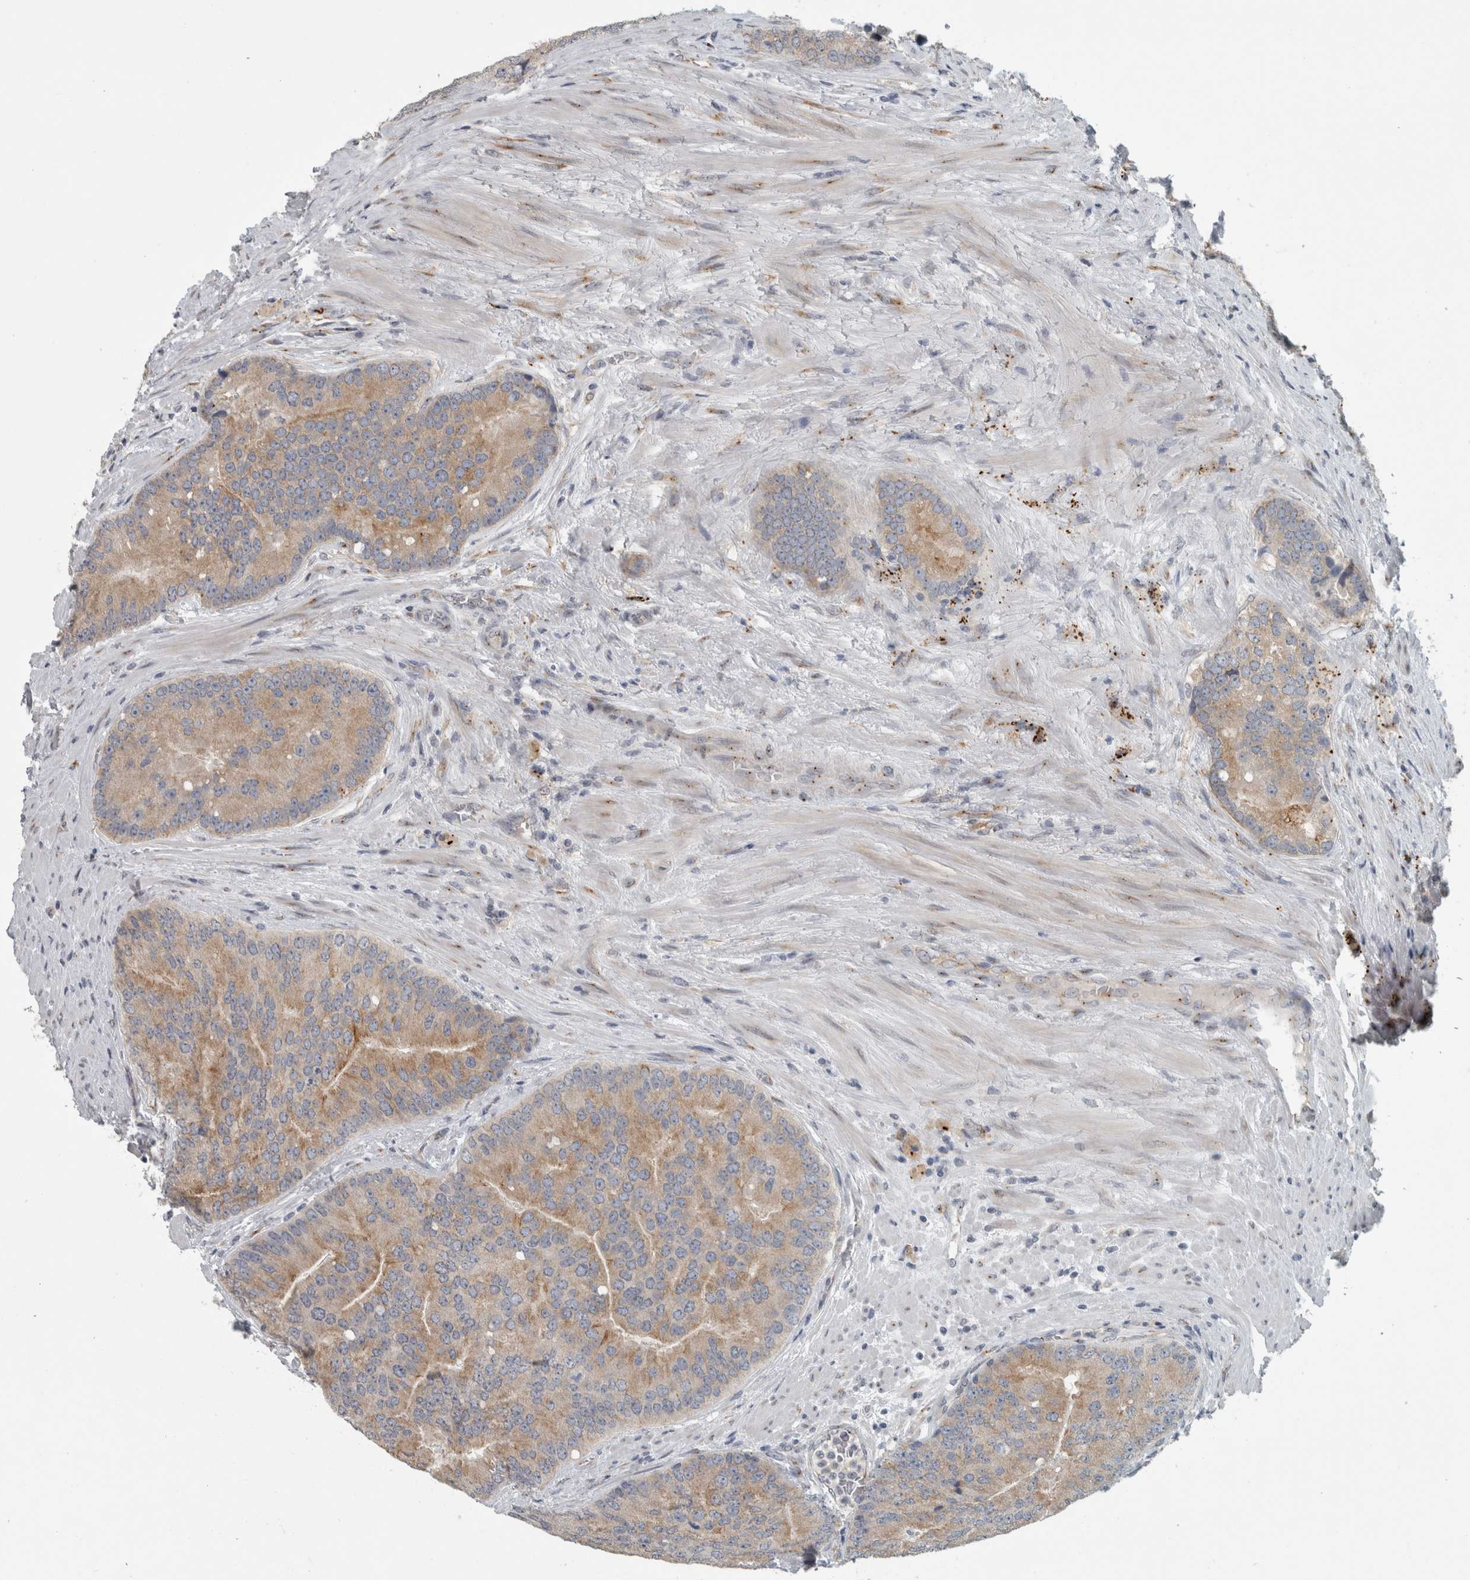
{"staining": {"intensity": "moderate", "quantity": ">75%", "location": "cytoplasmic/membranous"}, "tissue": "prostate cancer", "cell_type": "Tumor cells", "image_type": "cancer", "snomed": [{"axis": "morphology", "description": "Adenocarcinoma, High grade"}, {"axis": "topography", "description": "Prostate"}], "caption": "There is medium levels of moderate cytoplasmic/membranous expression in tumor cells of high-grade adenocarcinoma (prostate), as demonstrated by immunohistochemical staining (brown color).", "gene": "KIF1C", "patient": {"sex": "male", "age": 70}}